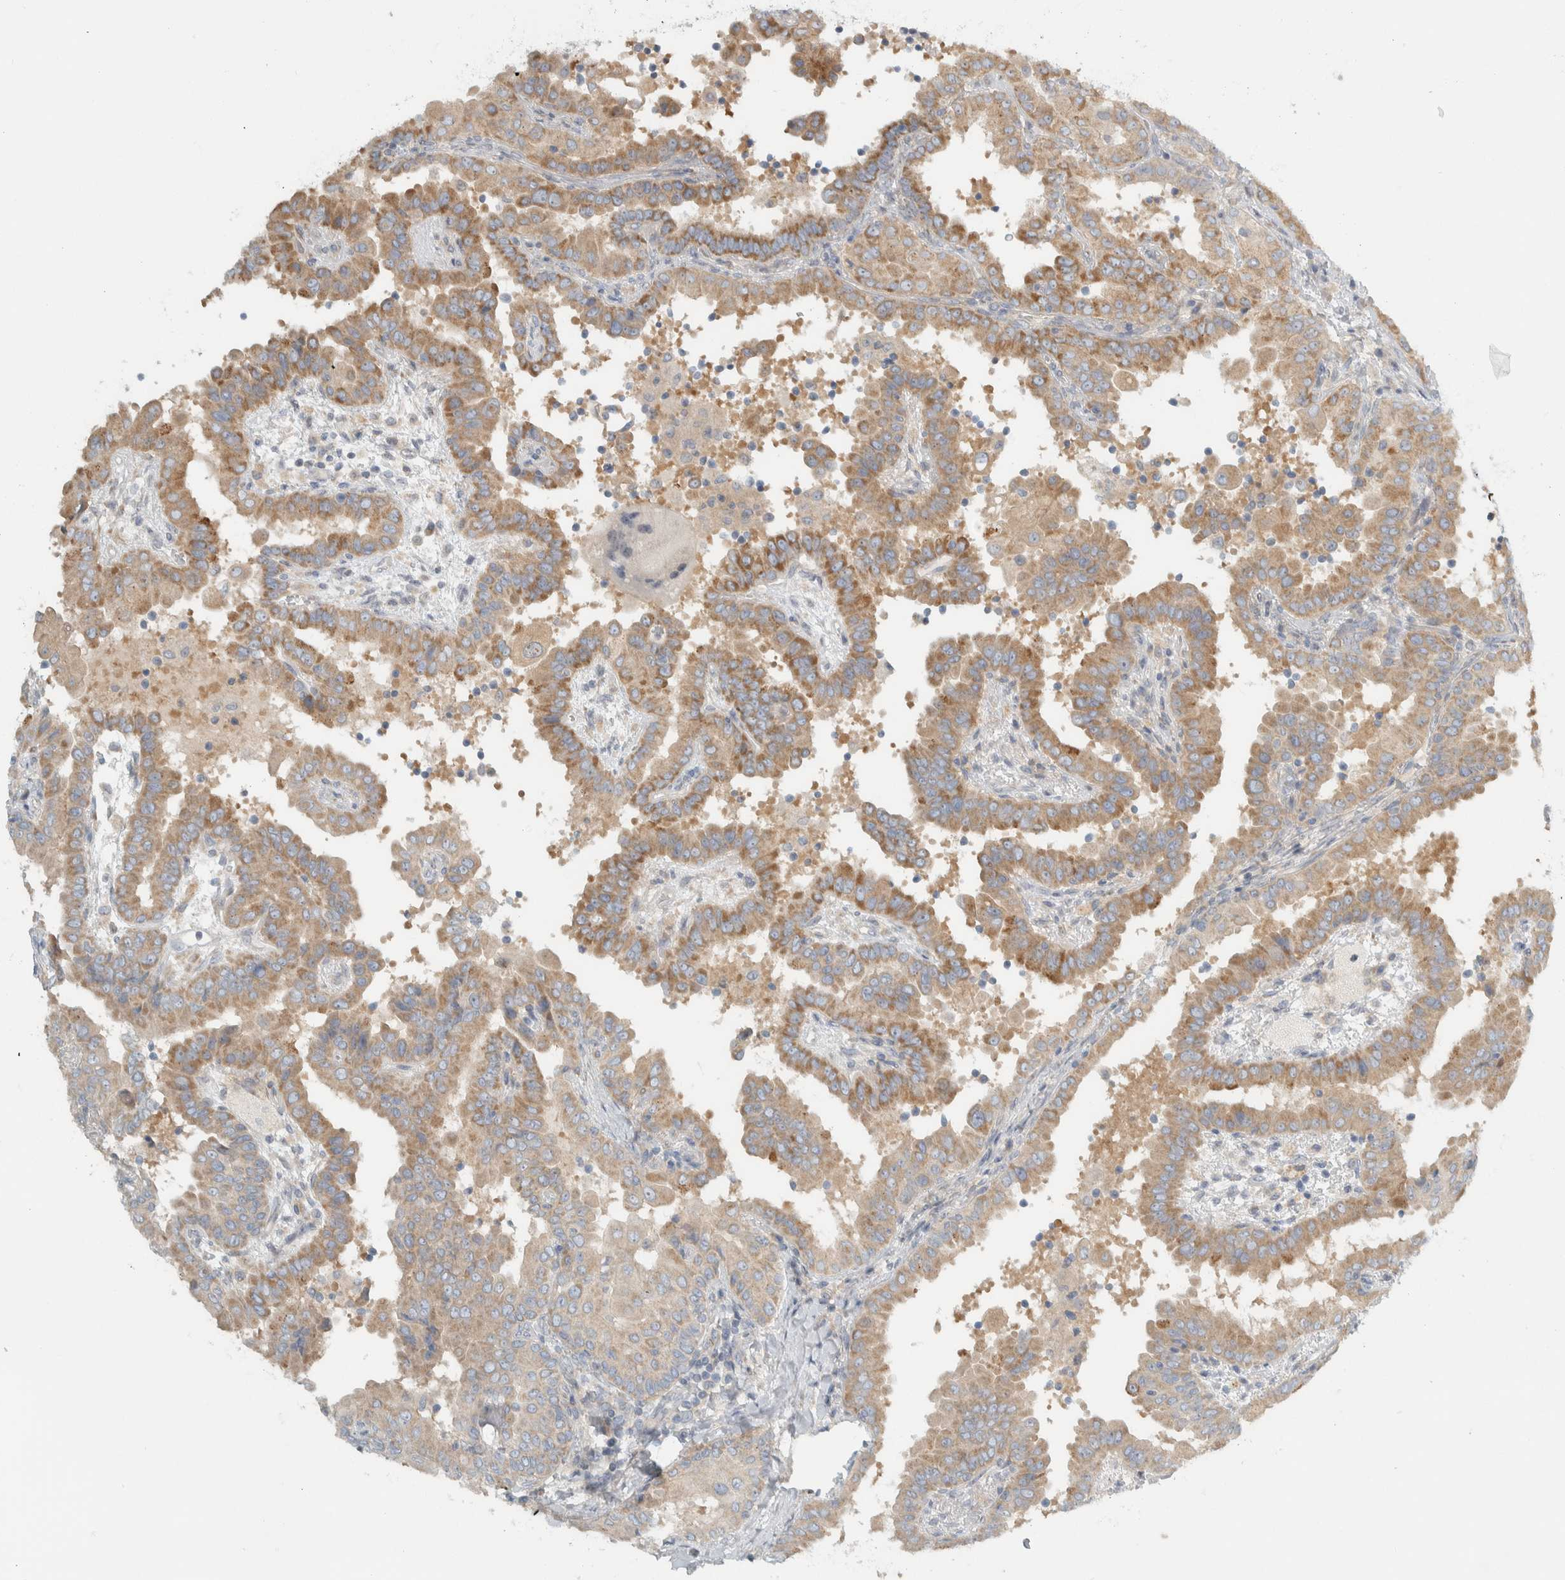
{"staining": {"intensity": "weak", "quantity": ">75%", "location": "cytoplasmic/membranous"}, "tissue": "thyroid cancer", "cell_type": "Tumor cells", "image_type": "cancer", "snomed": [{"axis": "morphology", "description": "Papillary adenocarcinoma, NOS"}, {"axis": "topography", "description": "Thyroid gland"}], "caption": "Human thyroid cancer stained with a brown dye shows weak cytoplasmic/membranous positive expression in about >75% of tumor cells.", "gene": "HGS", "patient": {"sex": "male", "age": 33}}